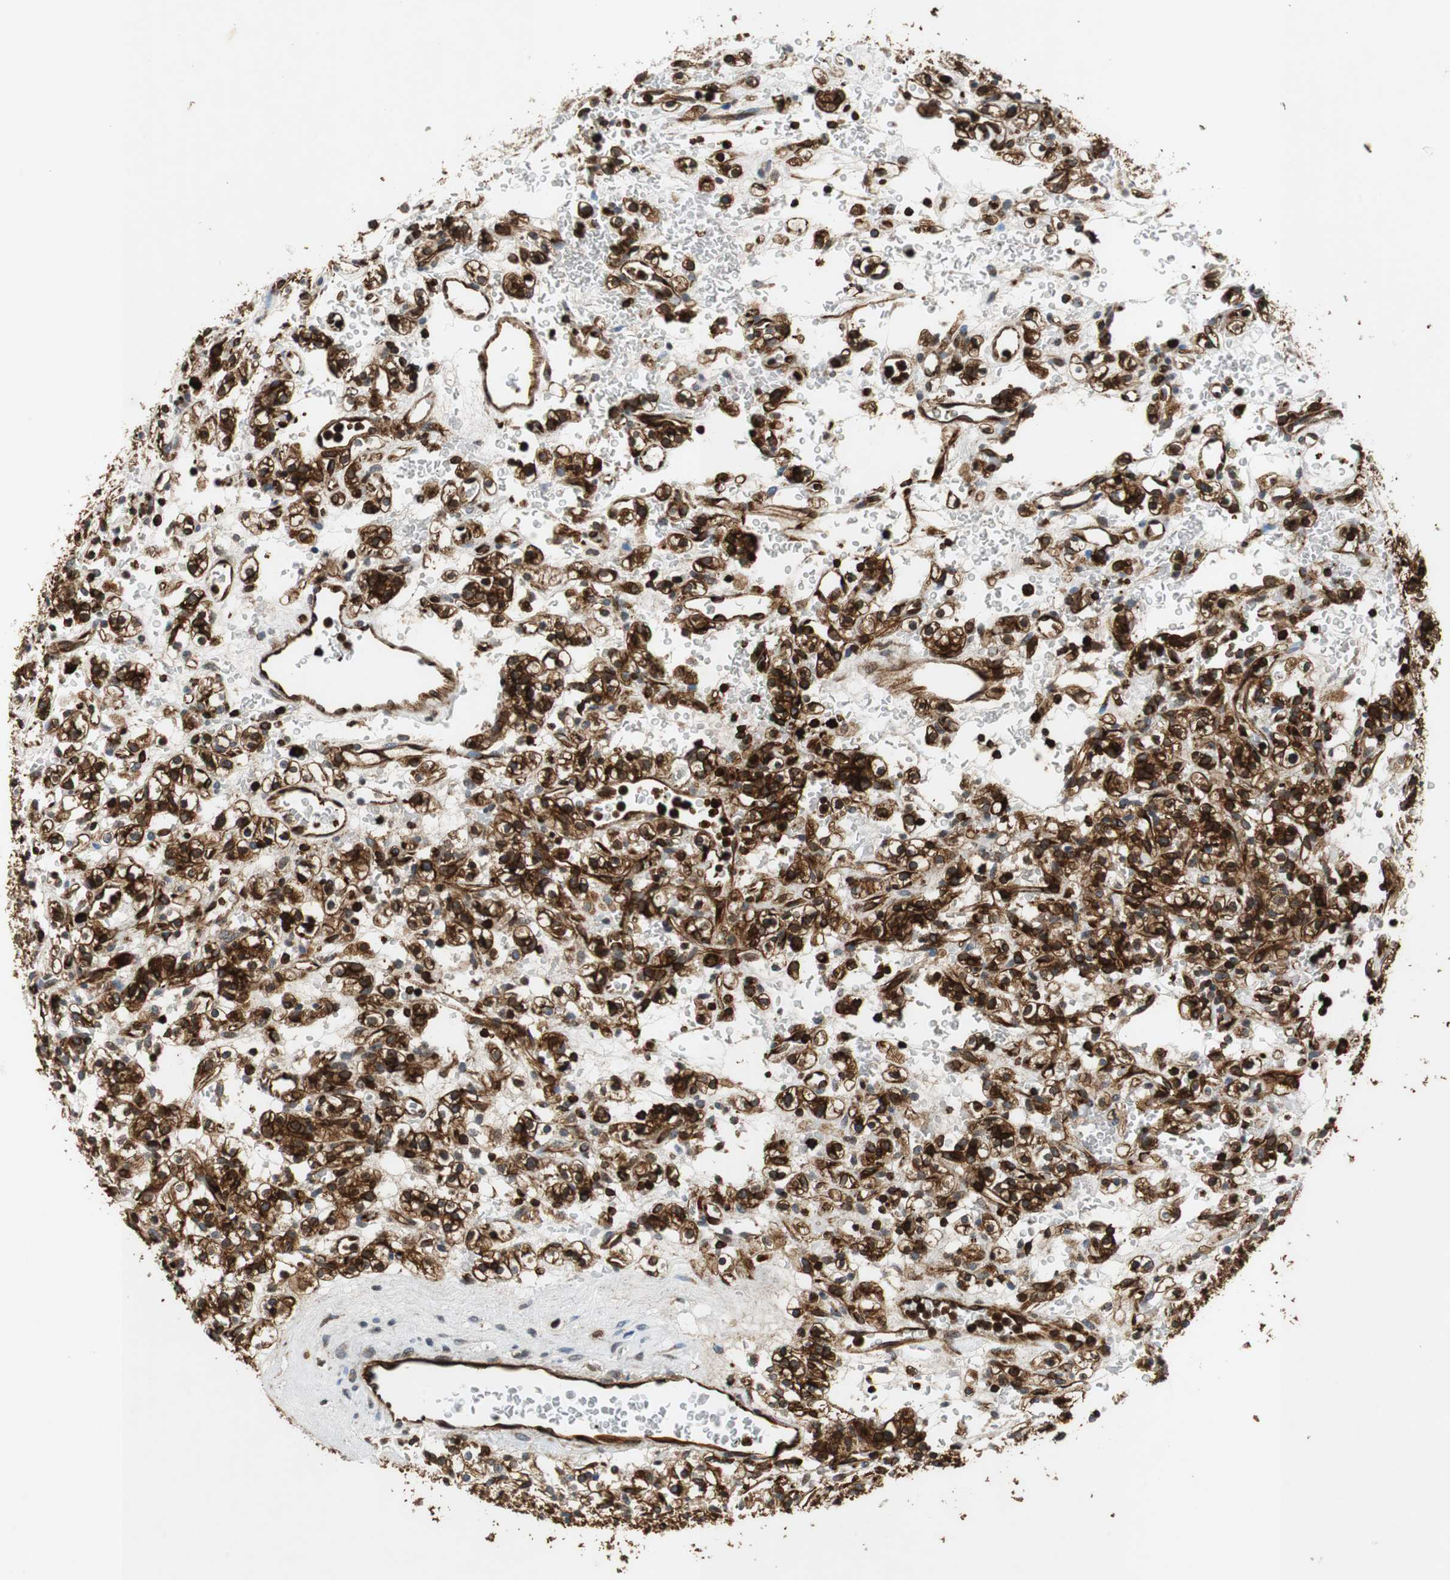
{"staining": {"intensity": "strong", "quantity": ">75%", "location": "cytoplasmic/membranous"}, "tissue": "renal cancer", "cell_type": "Tumor cells", "image_type": "cancer", "snomed": [{"axis": "morphology", "description": "Normal tissue, NOS"}, {"axis": "morphology", "description": "Adenocarcinoma, NOS"}, {"axis": "topography", "description": "Kidney"}], "caption": "A high amount of strong cytoplasmic/membranous staining is present in about >75% of tumor cells in renal cancer (adenocarcinoma) tissue.", "gene": "TUBA4A", "patient": {"sex": "female", "age": 72}}